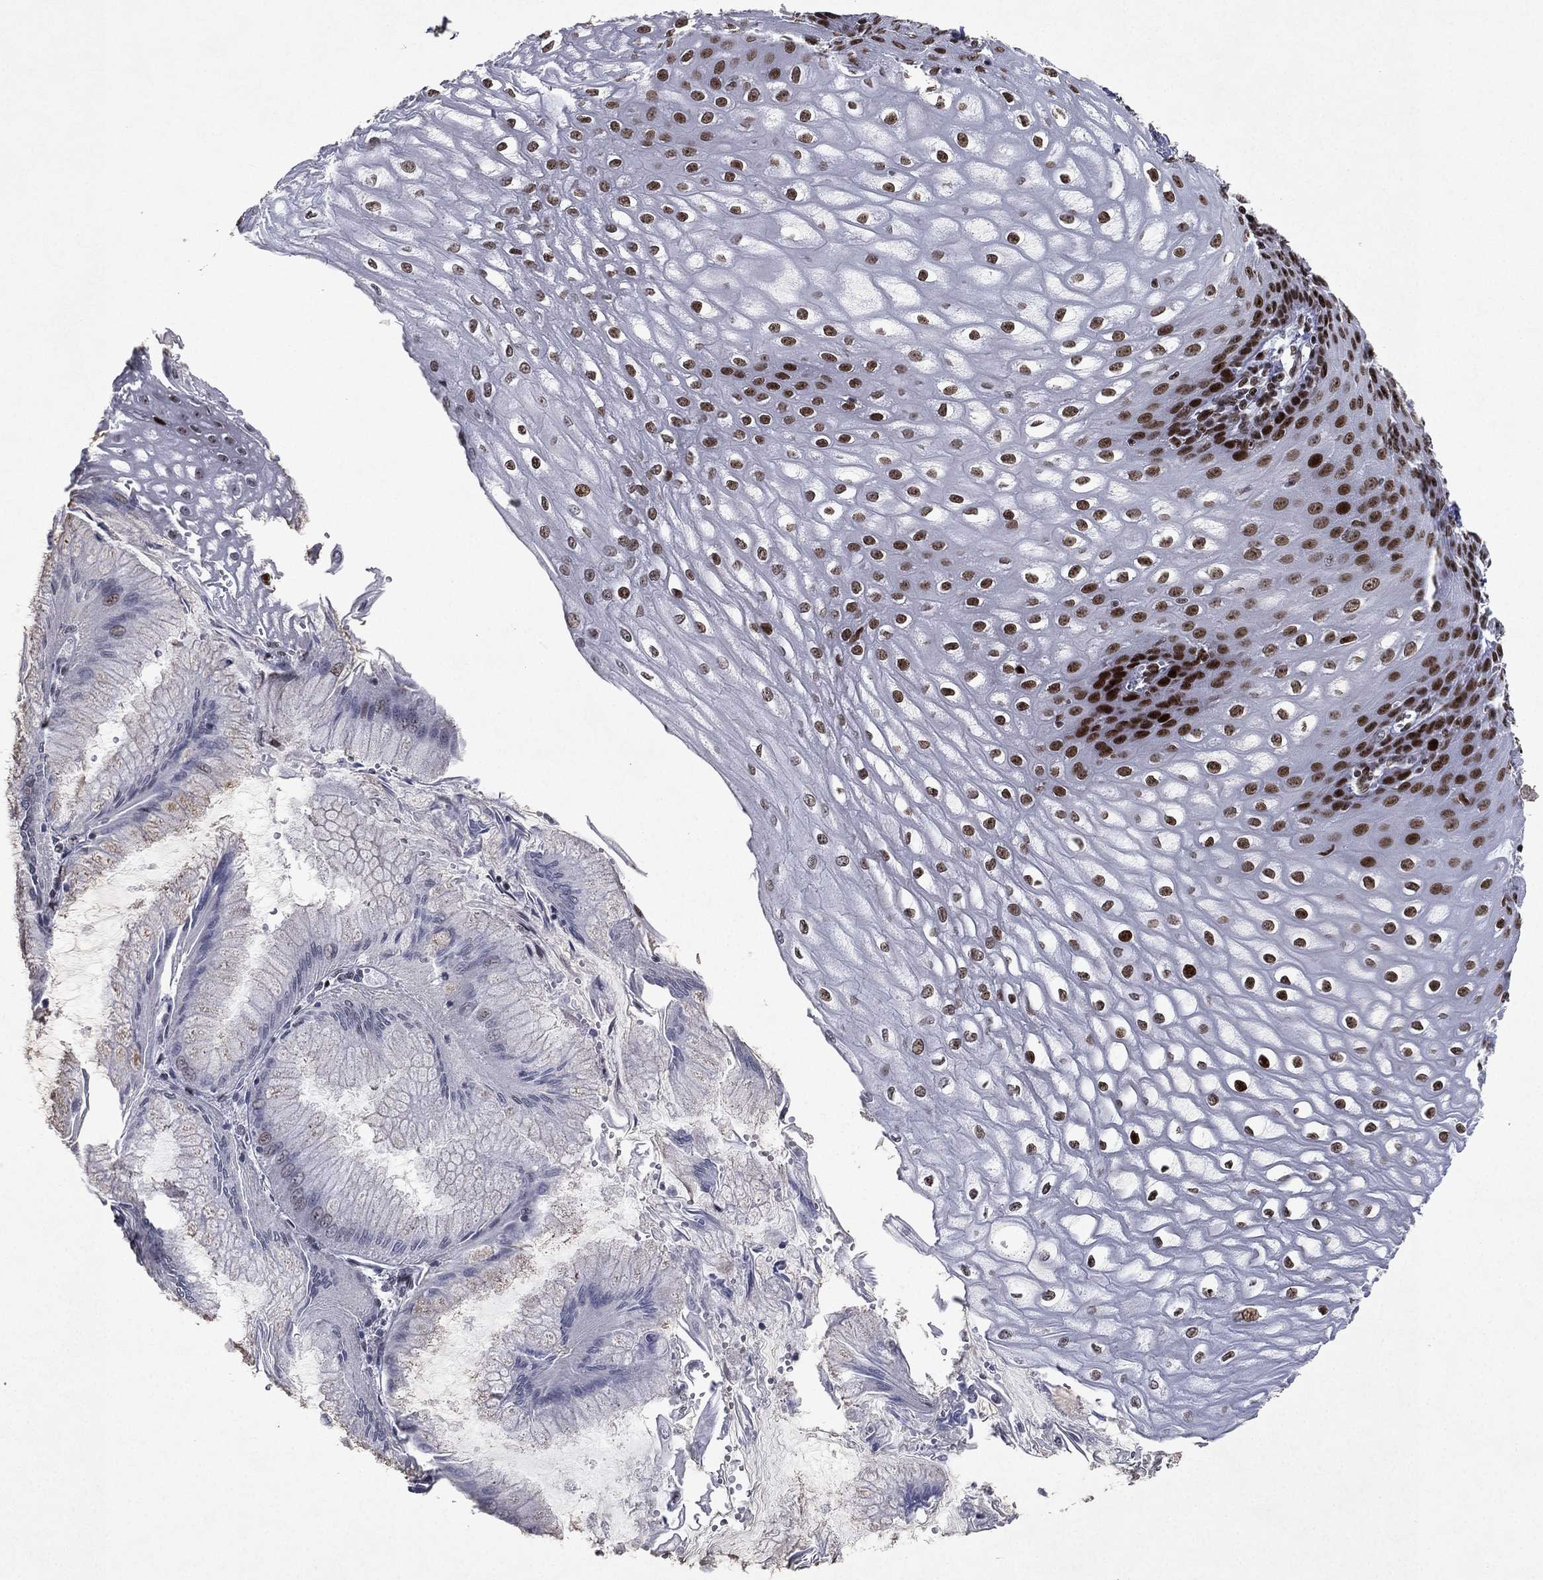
{"staining": {"intensity": "strong", "quantity": ">75%", "location": "nuclear"}, "tissue": "esophagus", "cell_type": "Squamous epithelial cells", "image_type": "normal", "snomed": [{"axis": "morphology", "description": "Normal tissue, NOS"}, {"axis": "topography", "description": "Esophagus"}], "caption": "Strong nuclear staining for a protein is present in about >75% of squamous epithelial cells of unremarkable esophagus using immunohistochemistry.", "gene": "RTF1", "patient": {"sex": "male", "age": 58}}